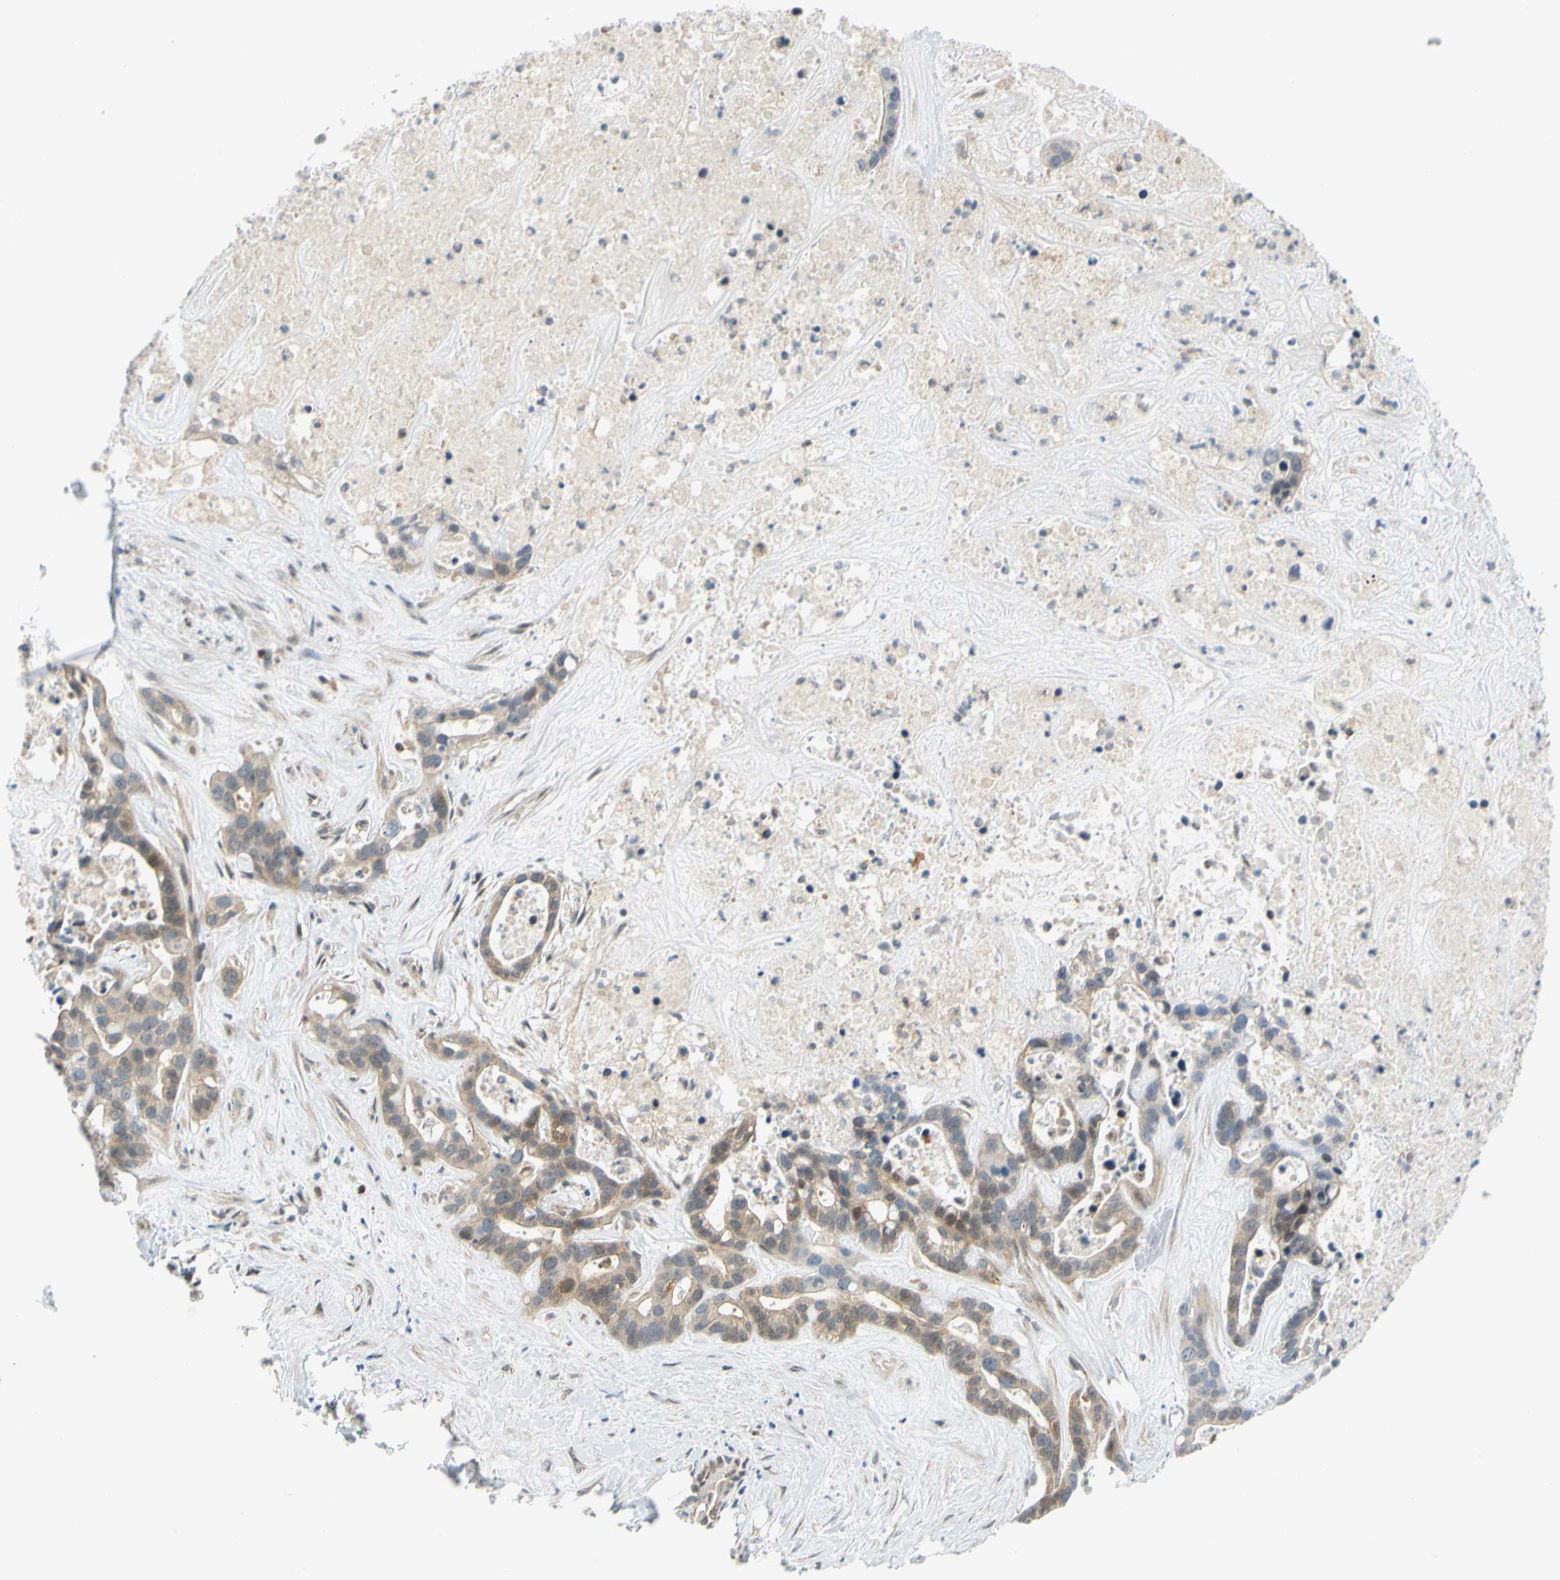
{"staining": {"intensity": "moderate", "quantity": "25%-75%", "location": "cytoplasmic/membranous,nuclear"}, "tissue": "liver cancer", "cell_type": "Tumor cells", "image_type": "cancer", "snomed": [{"axis": "morphology", "description": "Cholangiocarcinoma"}, {"axis": "topography", "description": "Liver"}], "caption": "Immunohistochemistry (IHC) image of neoplastic tissue: liver cancer (cholangiocarcinoma) stained using IHC displays medium levels of moderate protein expression localized specifically in the cytoplasmic/membranous and nuclear of tumor cells, appearing as a cytoplasmic/membranous and nuclear brown color.", "gene": "MAPK9", "patient": {"sex": "female", "age": 65}}